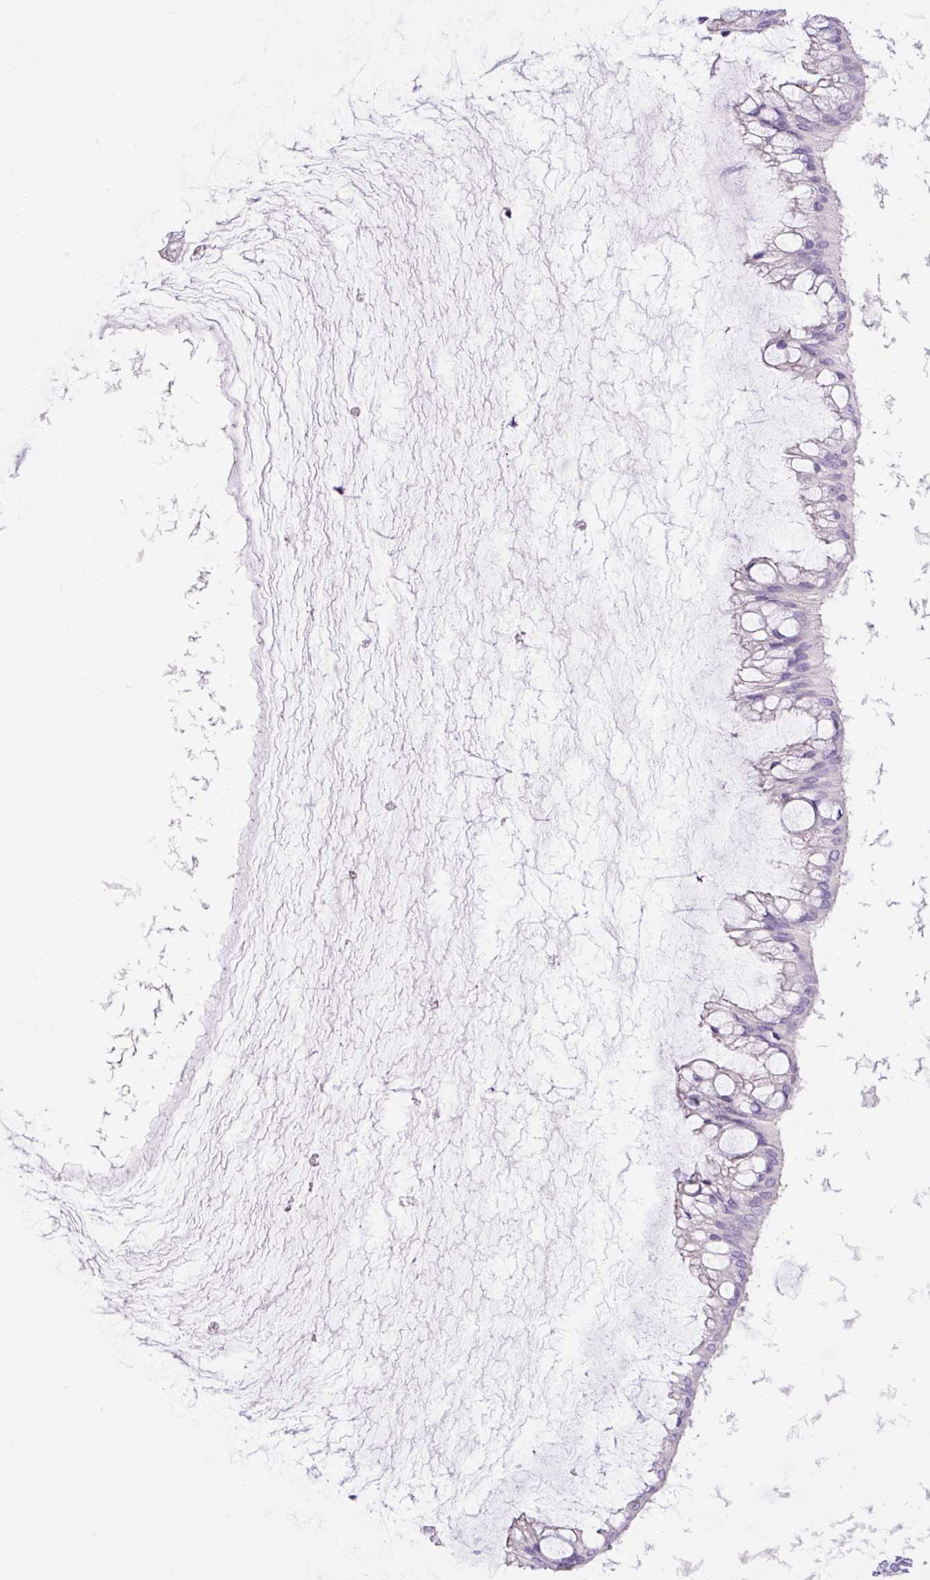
{"staining": {"intensity": "negative", "quantity": "none", "location": "none"}, "tissue": "ovarian cancer", "cell_type": "Tumor cells", "image_type": "cancer", "snomed": [{"axis": "morphology", "description": "Cystadenocarcinoma, mucinous, NOS"}, {"axis": "topography", "description": "Ovary"}], "caption": "Tumor cells show no significant protein staining in ovarian cancer (mucinous cystadenocarcinoma).", "gene": "RNF212B", "patient": {"sex": "female", "age": 73}}